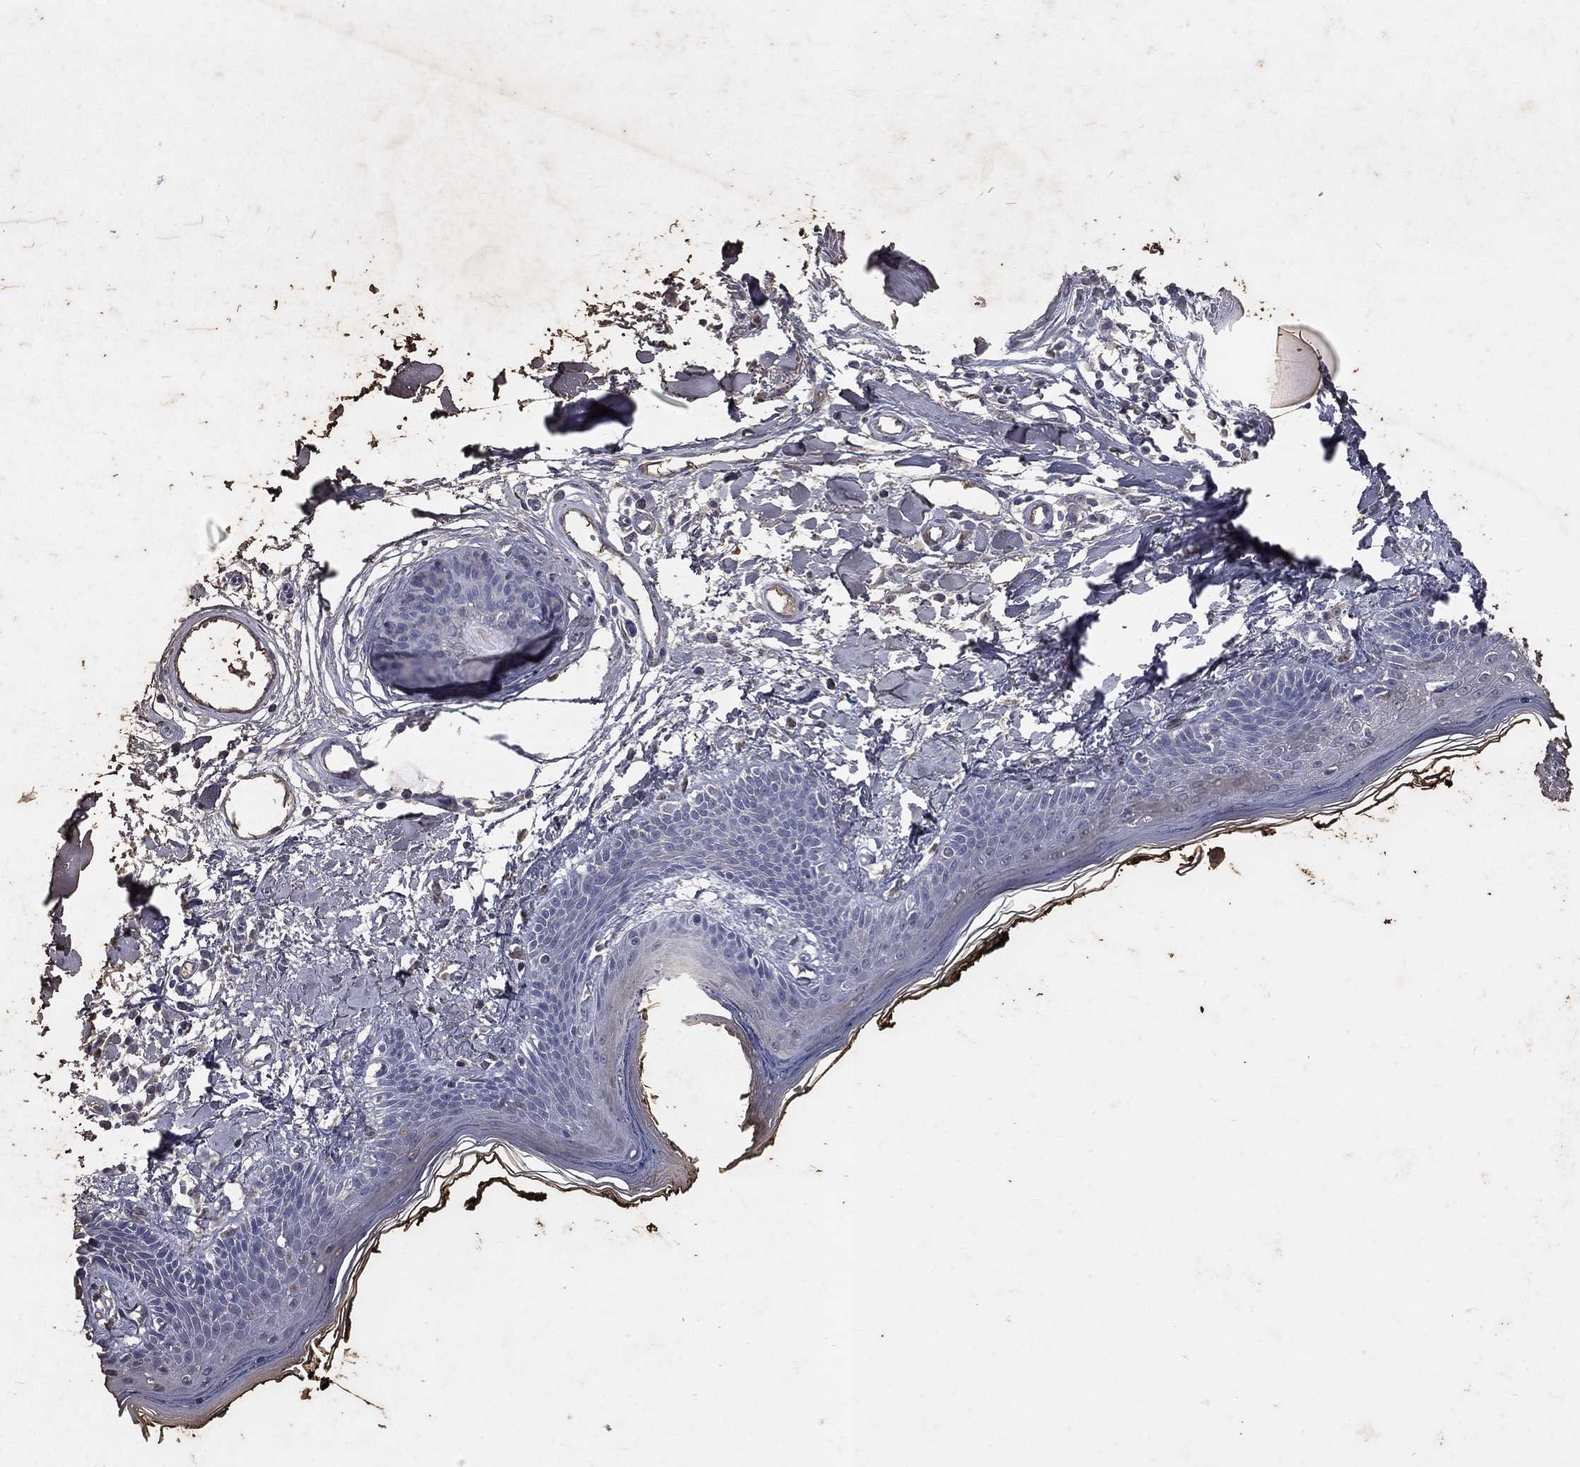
{"staining": {"intensity": "negative", "quantity": "none", "location": "none"}, "tissue": "skin", "cell_type": "Fibroblasts", "image_type": "normal", "snomed": [{"axis": "morphology", "description": "Normal tissue, NOS"}, {"axis": "topography", "description": "Skin"}], "caption": "Normal skin was stained to show a protein in brown. There is no significant expression in fibroblasts. Nuclei are stained in blue.", "gene": "SLC34A2", "patient": {"sex": "male", "age": 76}}